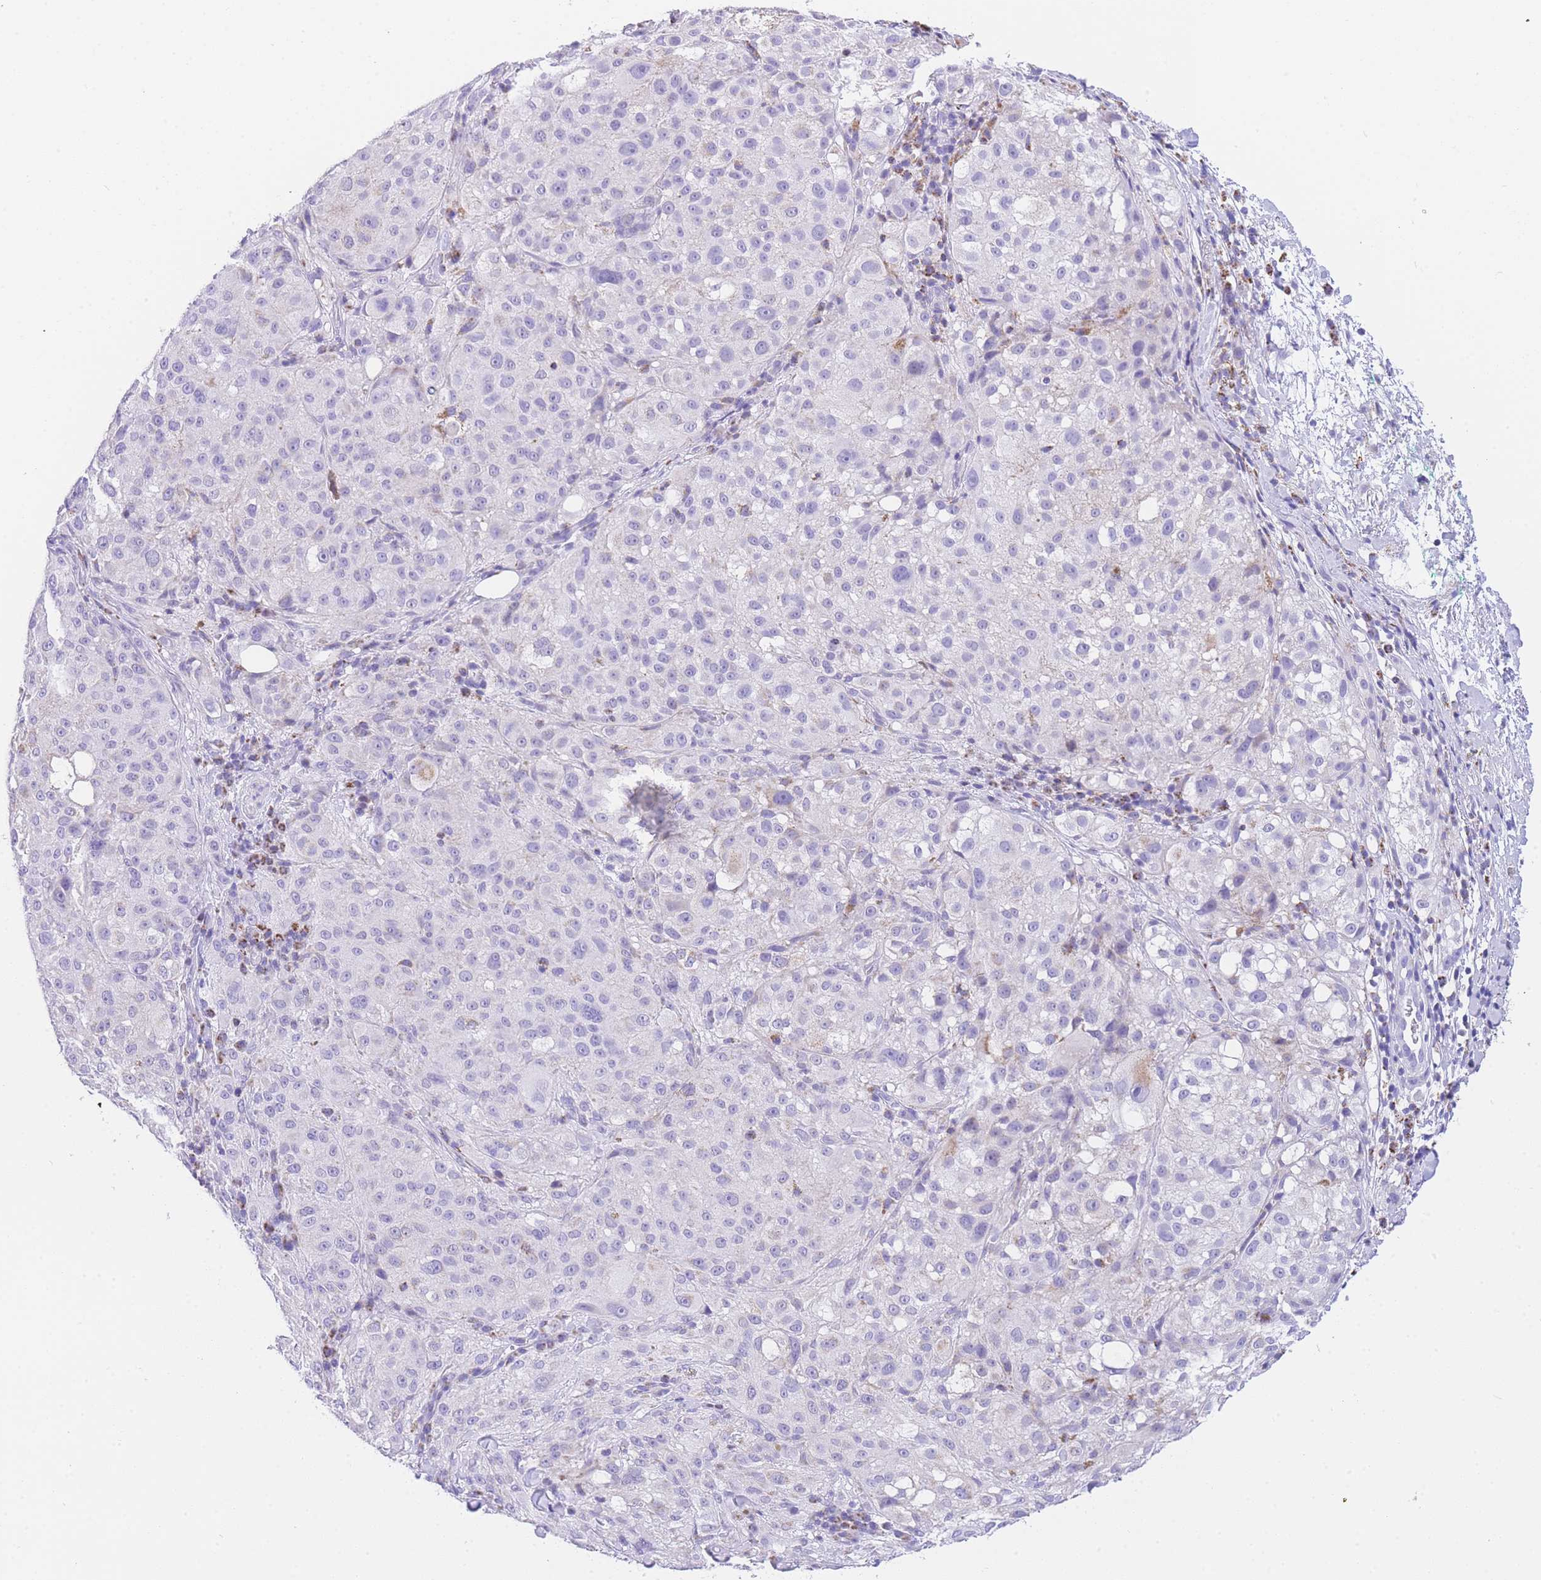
{"staining": {"intensity": "negative", "quantity": "none", "location": "none"}, "tissue": "melanoma", "cell_type": "Tumor cells", "image_type": "cancer", "snomed": [{"axis": "morphology", "description": "Necrosis, NOS"}, {"axis": "morphology", "description": "Malignant melanoma, NOS"}, {"axis": "topography", "description": "Skin"}], "caption": "Immunohistochemical staining of malignant melanoma reveals no significant positivity in tumor cells.", "gene": "NKD2", "patient": {"sex": "female", "age": 87}}